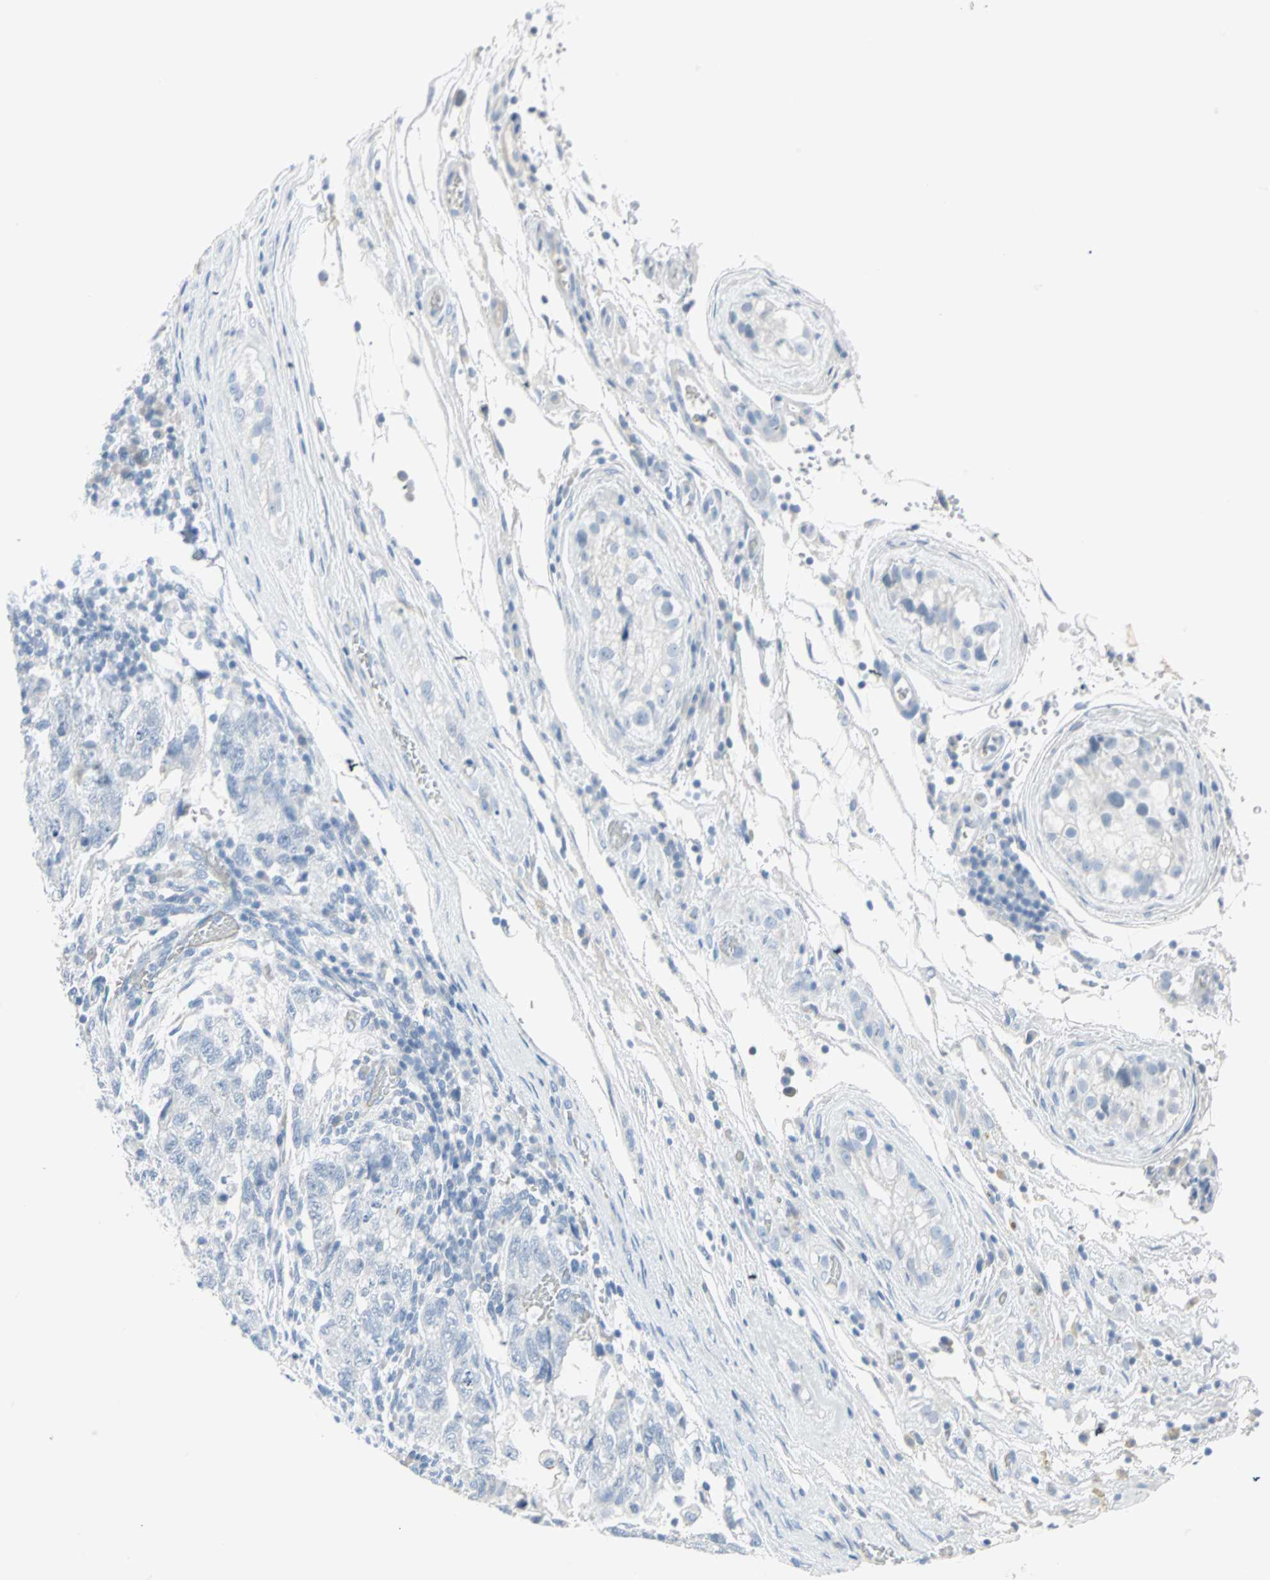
{"staining": {"intensity": "negative", "quantity": "none", "location": "none"}, "tissue": "testis cancer", "cell_type": "Tumor cells", "image_type": "cancer", "snomed": [{"axis": "morphology", "description": "Normal tissue, NOS"}, {"axis": "morphology", "description": "Carcinoma, Embryonal, NOS"}, {"axis": "topography", "description": "Testis"}], "caption": "IHC of human testis cancer shows no staining in tumor cells.", "gene": "STX1A", "patient": {"sex": "male", "age": 36}}